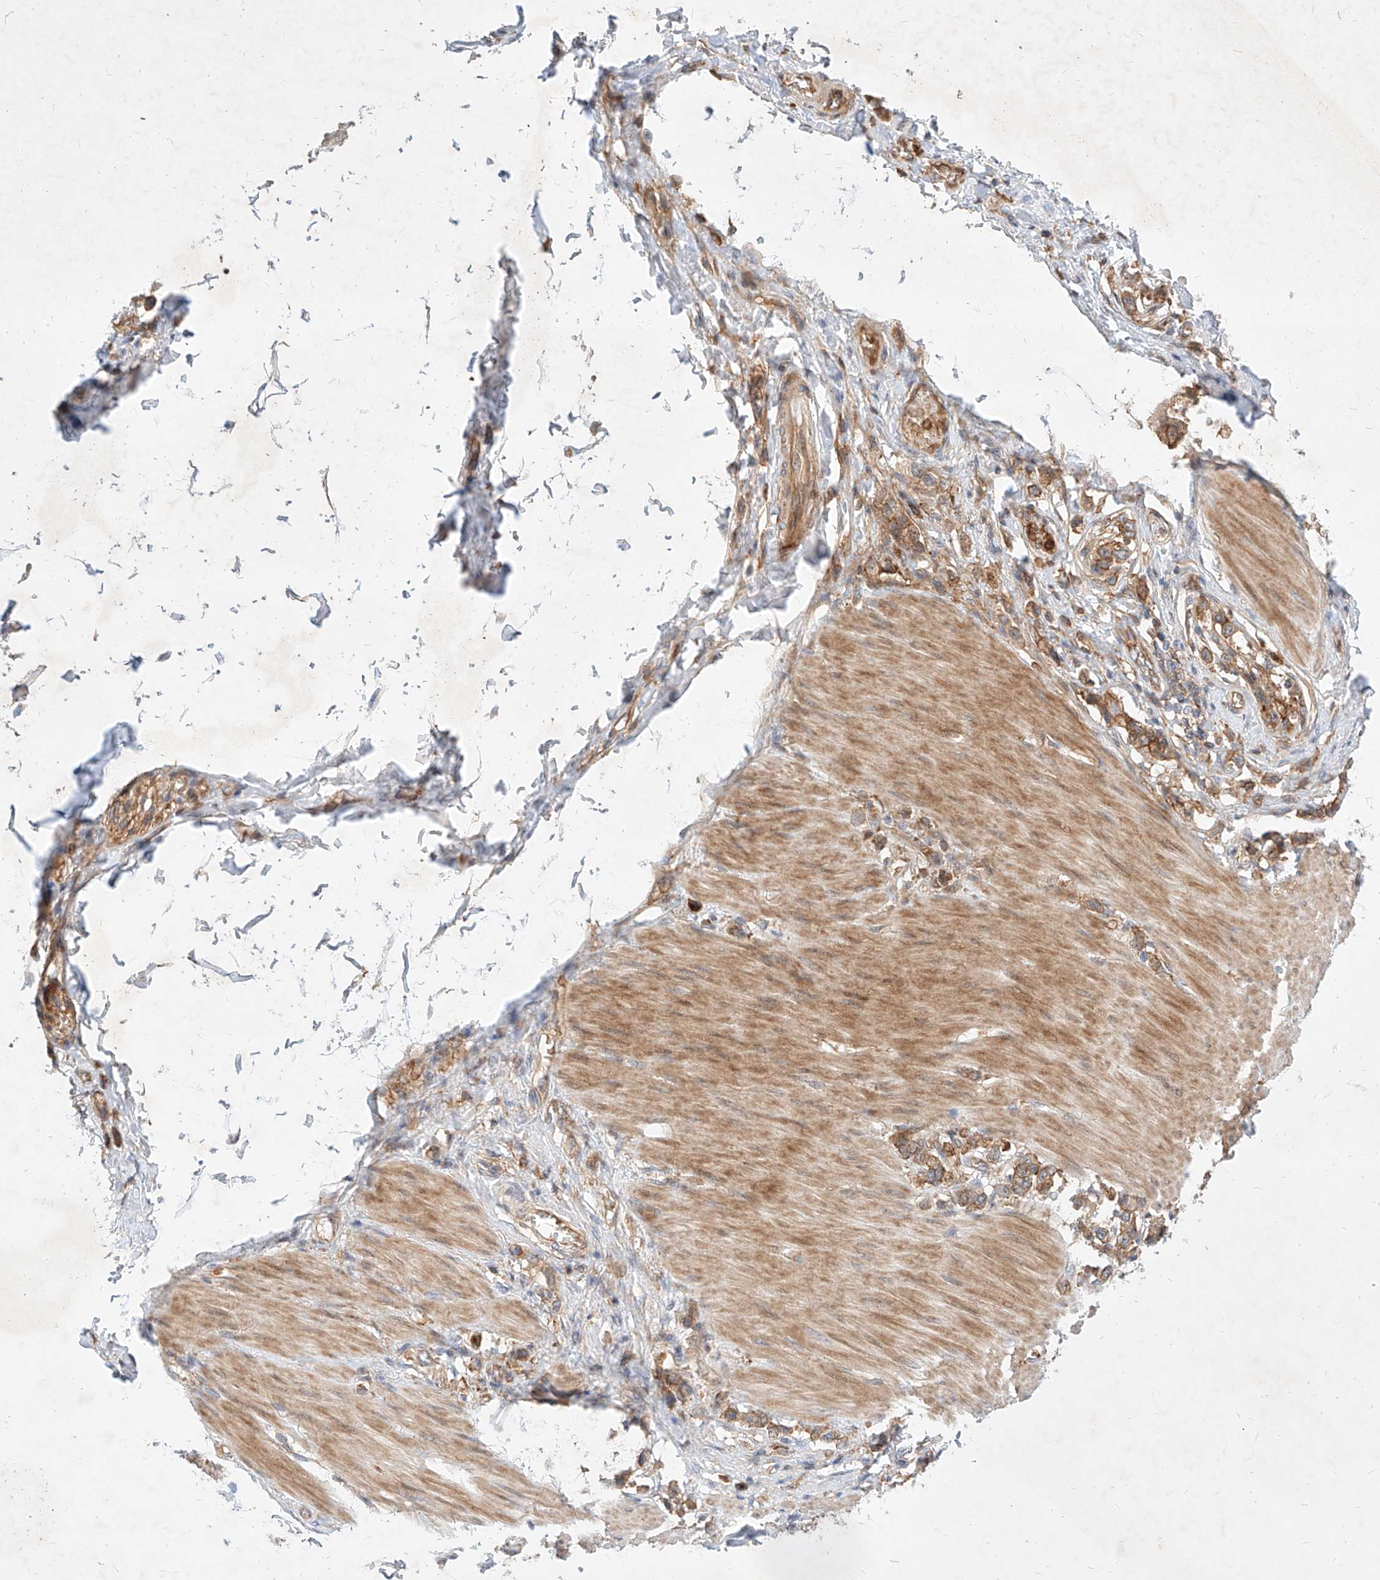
{"staining": {"intensity": "moderate", "quantity": ">75%", "location": "cytoplasmic/membranous"}, "tissue": "stomach cancer", "cell_type": "Tumor cells", "image_type": "cancer", "snomed": [{"axis": "morphology", "description": "Adenocarcinoma, NOS"}, {"axis": "topography", "description": "Stomach"}], "caption": "High-power microscopy captured an immunohistochemistry (IHC) micrograph of stomach cancer, revealing moderate cytoplasmic/membranous expression in about >75% of tumor cells. (DAB = brown stain, brightfield microscopy at high magnification).", "gene": "NFAM1", "patient": {"sex": "female", "age": 65}}